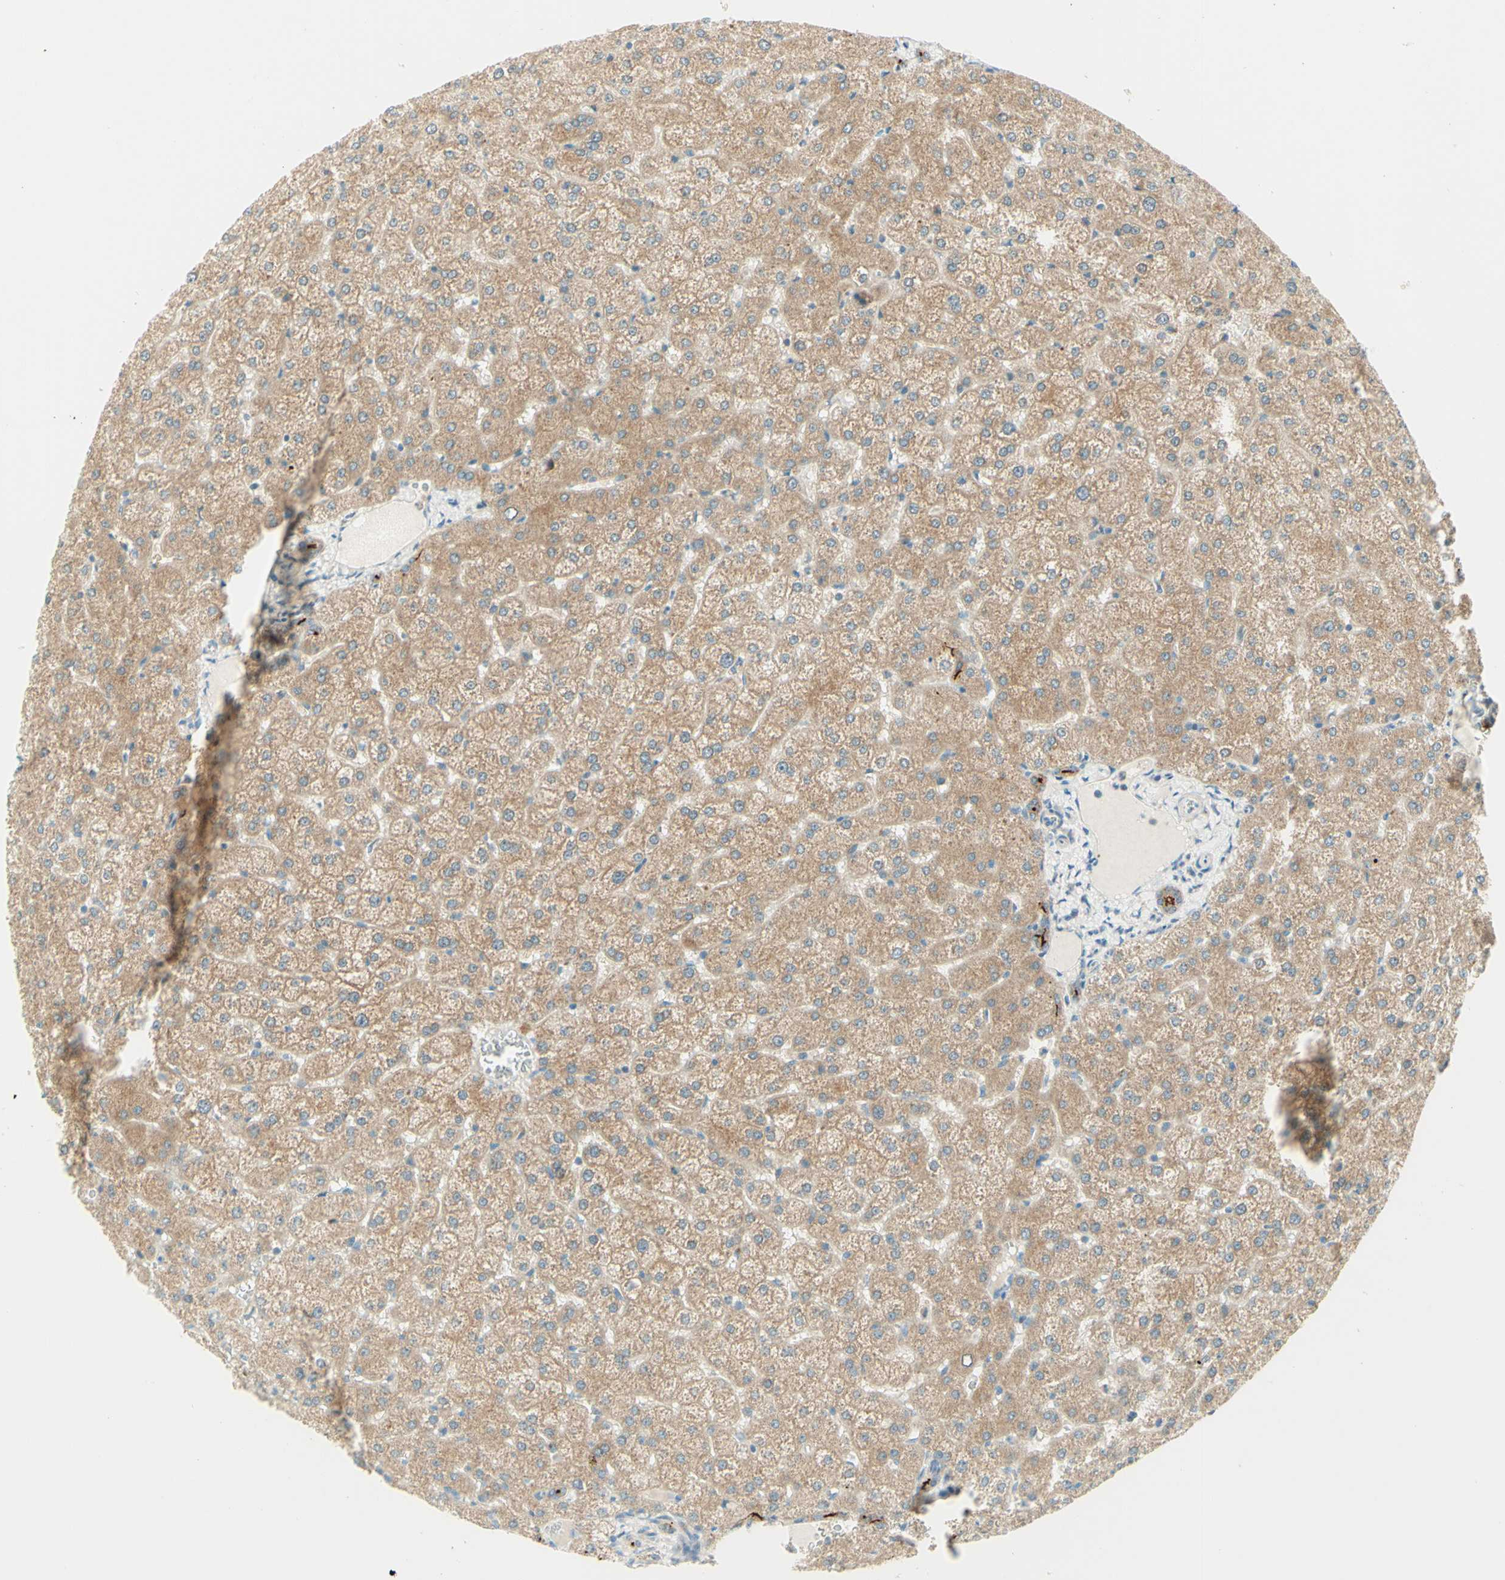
{"staining": {"intensity": "strong", "quantity": ">75%", "location": "cytoplasmic/membranous"}, "tissue": "liver", "cell_type": "Cholangiocytes", "image_type": "normal", "snomed": [{"axis": "morphology", "description": "Normal tissue, NOS"}, {"axis": "topography", "description": "Liver"}], "caption": "A high amount of strong cytoplasmic/membranous staining is present in approximately >75% of cholangiocytes in benign liver.", "gene": "PROM1", "patient": {"sex": "female", "age": 32}}